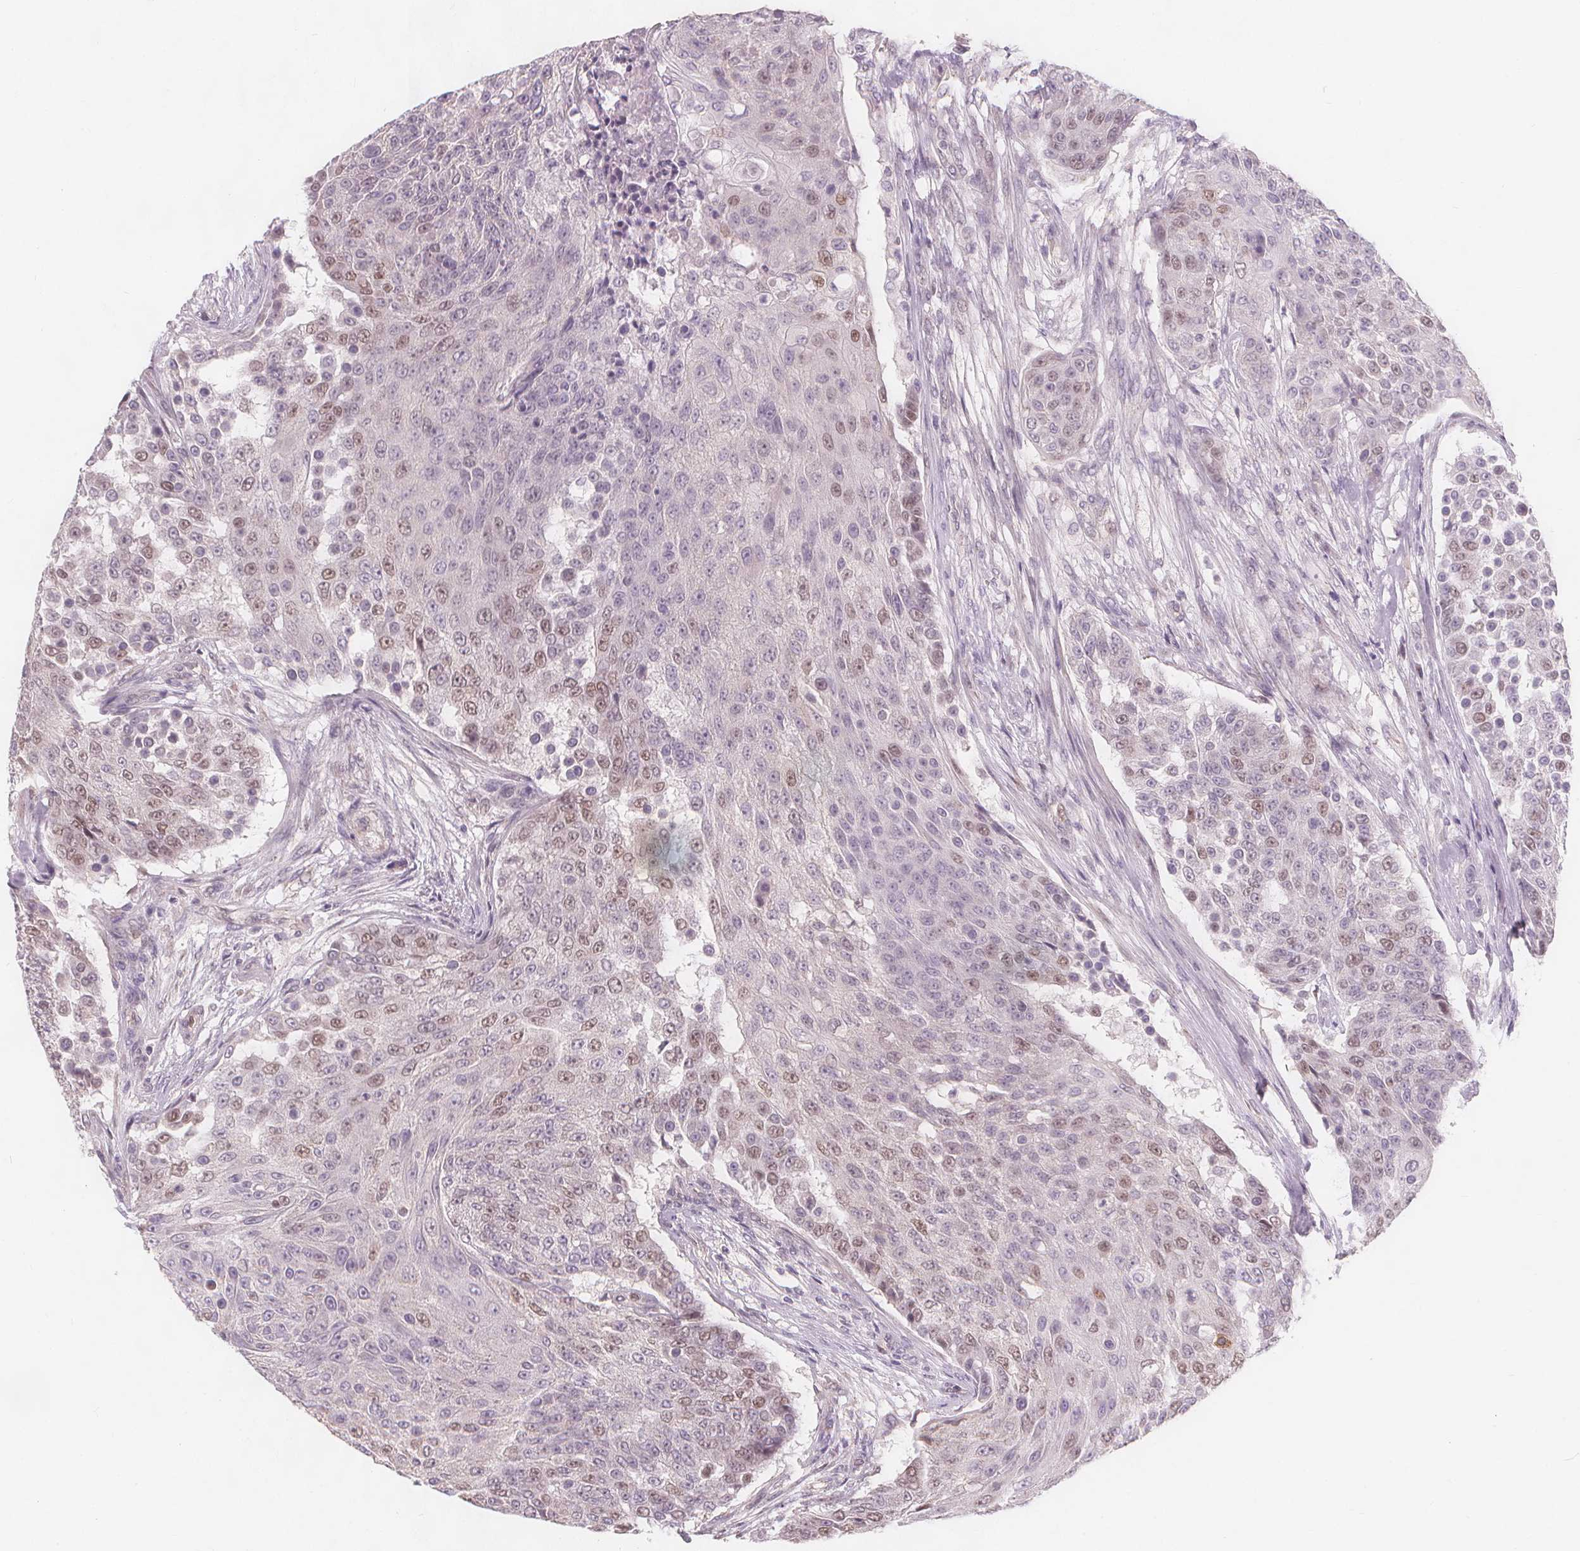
{"staining": {"intensity": "weak", "quantity": "<25%", "location": "nuclear"}, "tissue": "urothelial cancer", "cell_type": "Tumor cells", "image_type": "cancer", "snomed": [{"axis": "morphology", "description": "Urothelial carcinoma, High grade"}, {"axis": "topography", "description": "Urinary bladder"}], "caption": "Urothelial cancer was stained to show a protein in brown. There is no significant staining in tumor cells. (DAB immunohistochemistry (IHC), high magnification).", "gene": "TIPIN", "patient": {"sex": "female", "age": 63}}